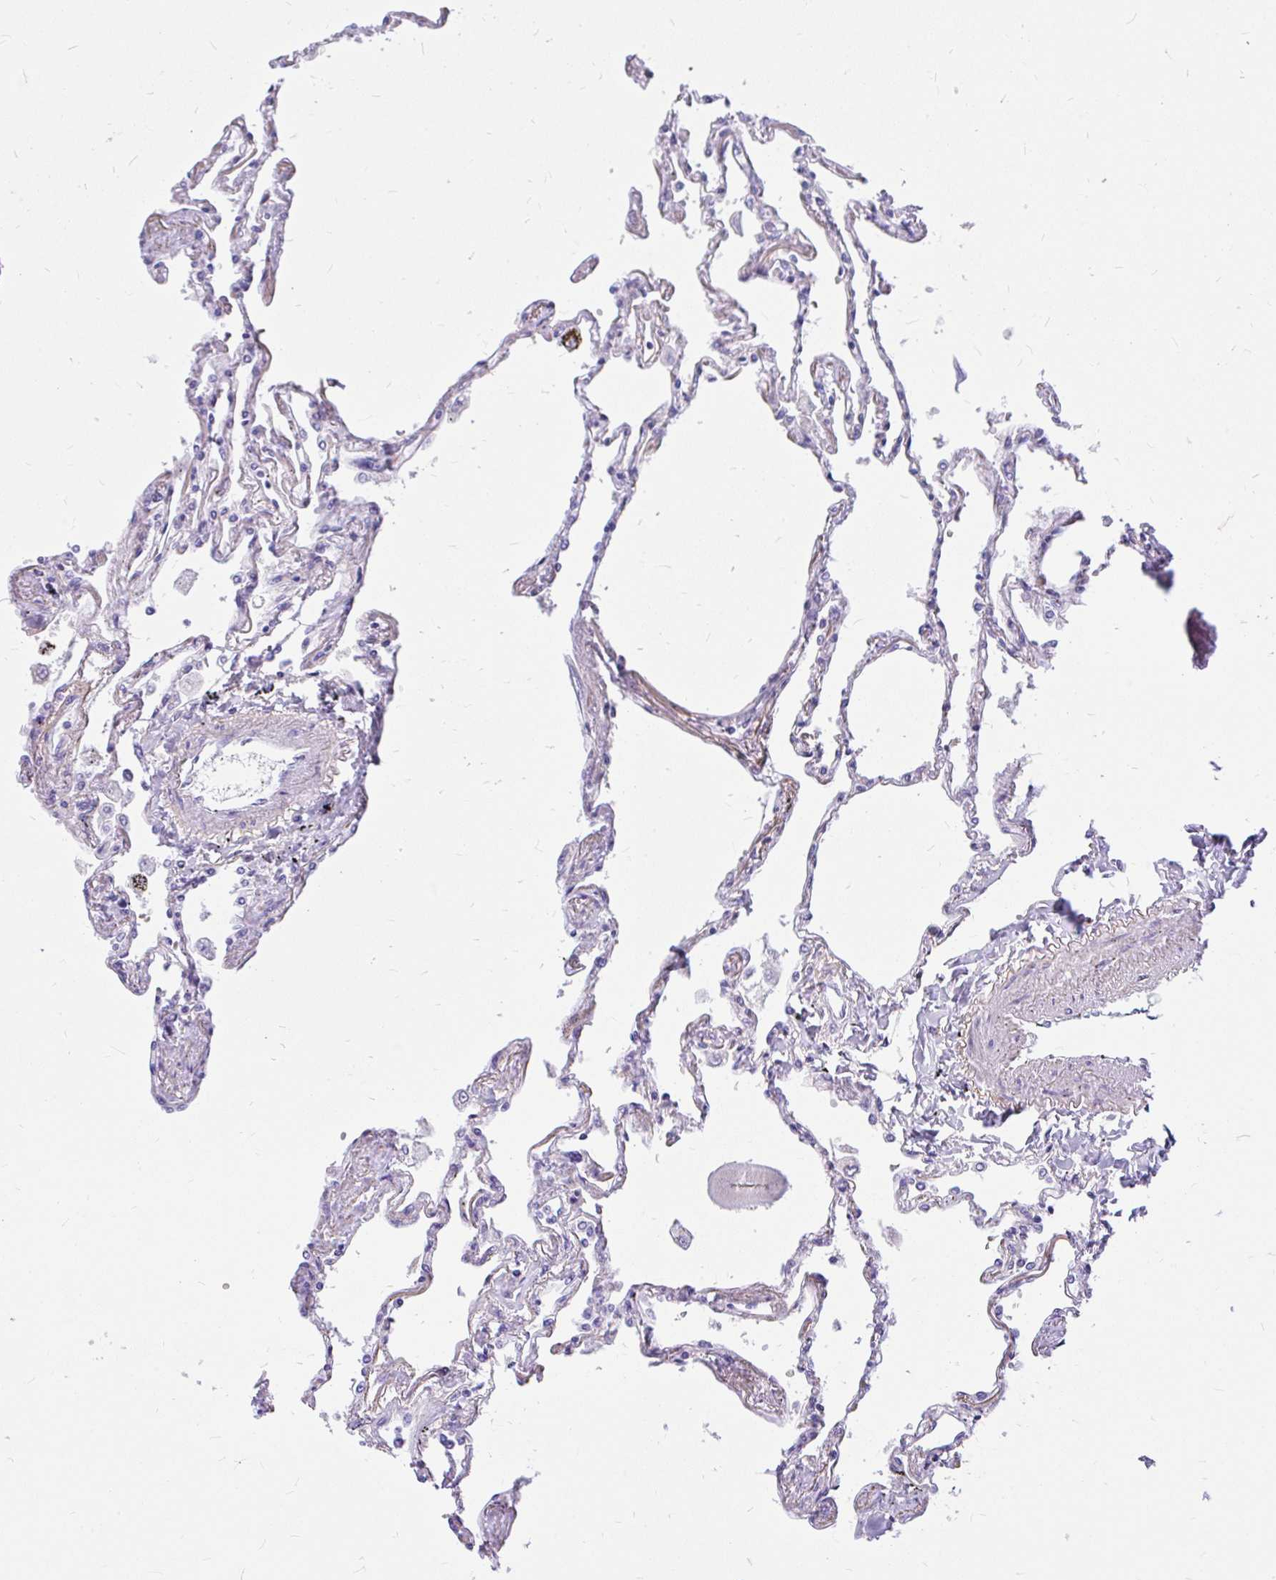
{"staining": {"intensity": "negative", "quantity": "none", "location": "none"}, "tissue": "lung", "cell_type": "Alveolar cells", "image_type": "normal", "snomed": [{"axis": "morphology", "description": "Normal tissue, NOS"}, {"axis": "topography", "description": "Lung"}], "caption": "IHC photomicrograph of unremarkable lung: lung stained with DAB reveals no significant protein staining in alveolar cells. The staining was performed using DAB to visualize the protein expression in brown, while the nuclei were stained in blue with hematoxylin (Magnification: 20x).", "gene": "FAM83C", "patient": {"sex": "female", "age": 67}}